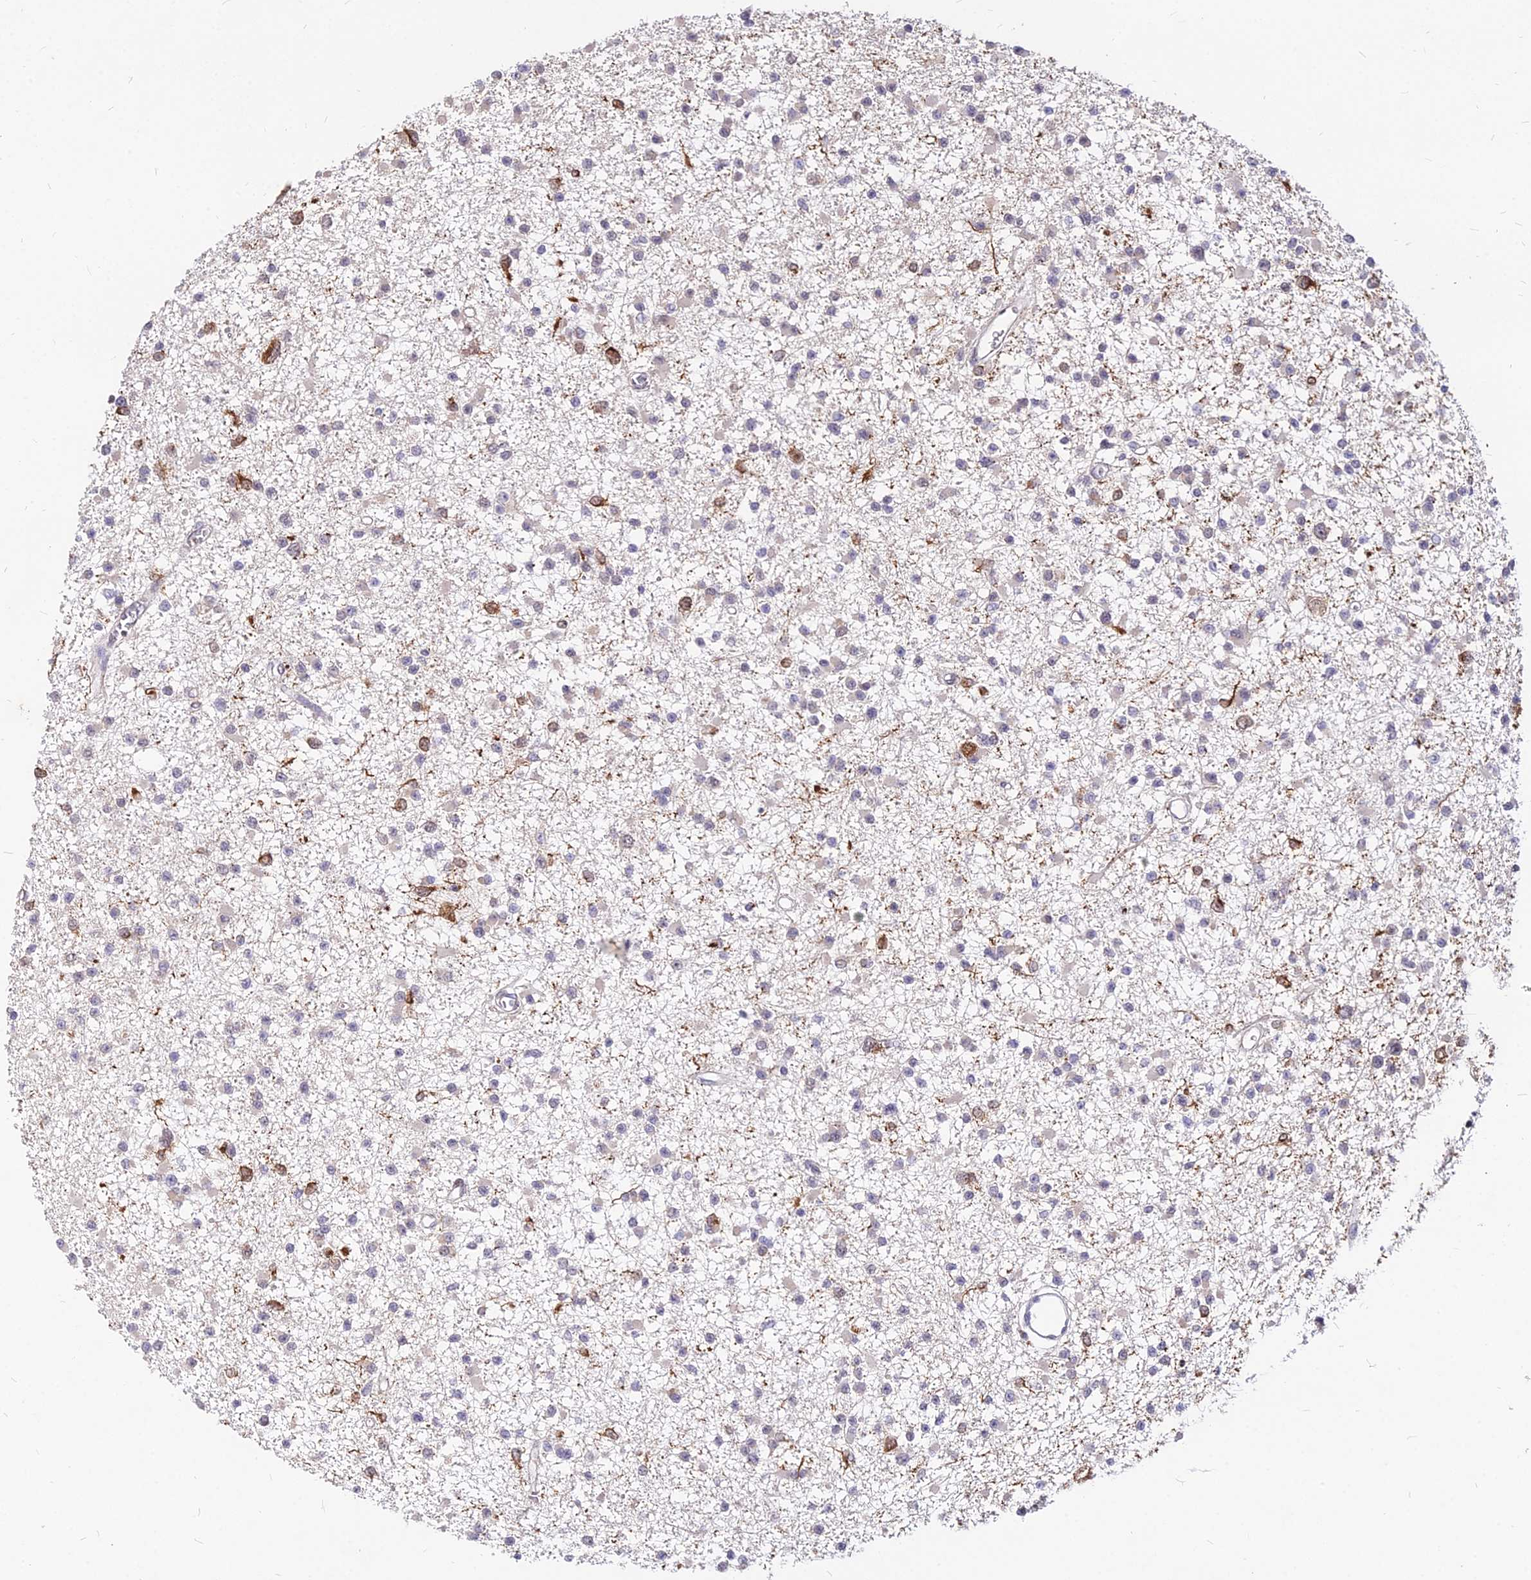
{"staining": {"intensity": "negative", "quantity": "none", "location": "none"}, "tissue": "glioma", "cell_type": "Tumor cells", "image_type": "cancer", "snomed": [{"axis": "morphology", "description": "Glioma, malignant, Low grade"}, {"axis": "topography", "description": "Brain"}], "caption": "An image of human malignant low-grade glioma is negative for staining in tumor cells.", "gene": "C11orf68", "patient": {"sex": "female", "age": 22}}